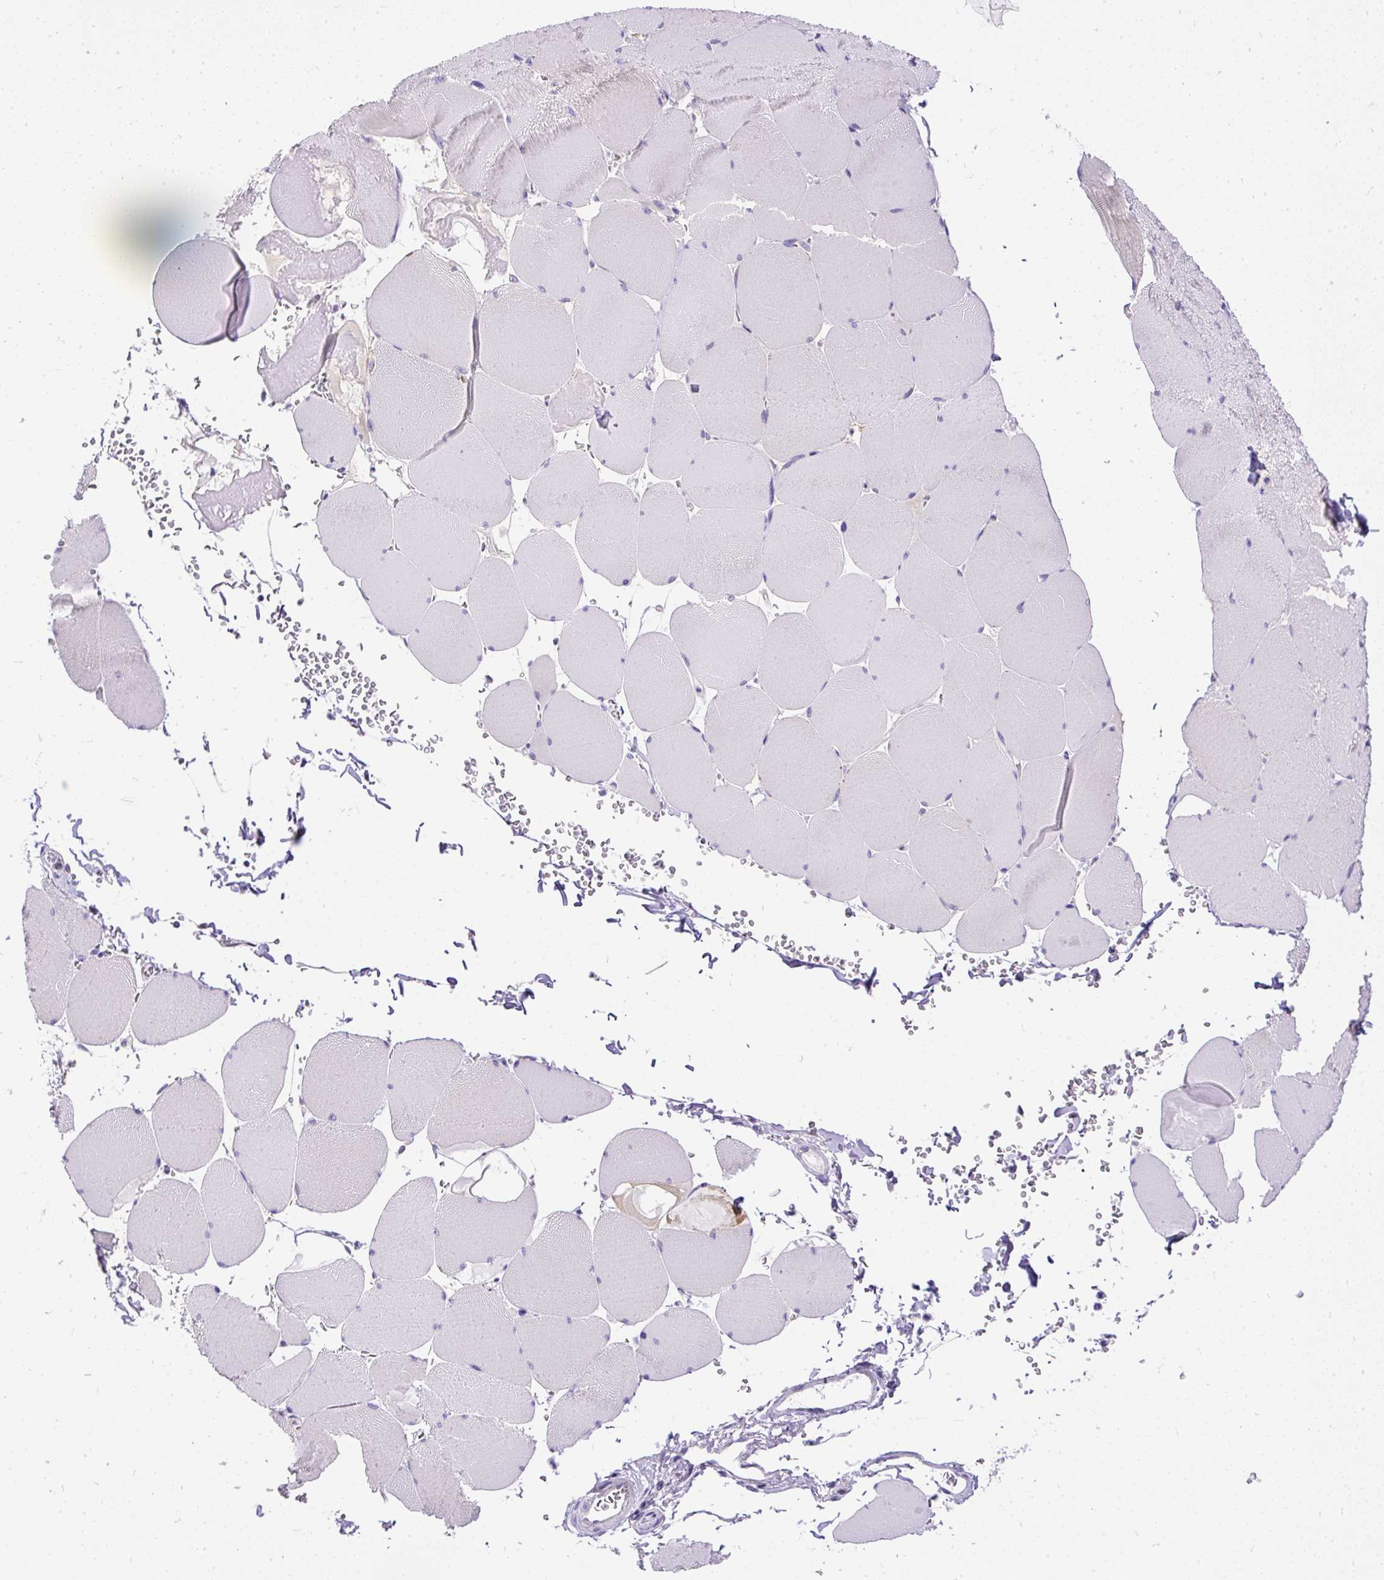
{"staining": {"intensity": "negative", "quantity": "none", "location": "none"}, "tissue": "skeletal muscle", "cell_type": "Myocytes", "image_type": "normal", "snomed": [{"axis": "morphology", "description": "Normal tissue, NOS"}, {"axis": "topography", "description": "Skeletal muscle"}, {"axis": "topography", "description": "Head-Neck"}], "caption": "Skeletal muscle was stained to show a protein in brown. There is no significant staining in myocytes. (Brightfield microscopy of DAB immunohistochemistry (IHC) at high magnification).", "gene": "AMFR", "patient": {"sex": "male", "age": 66}}